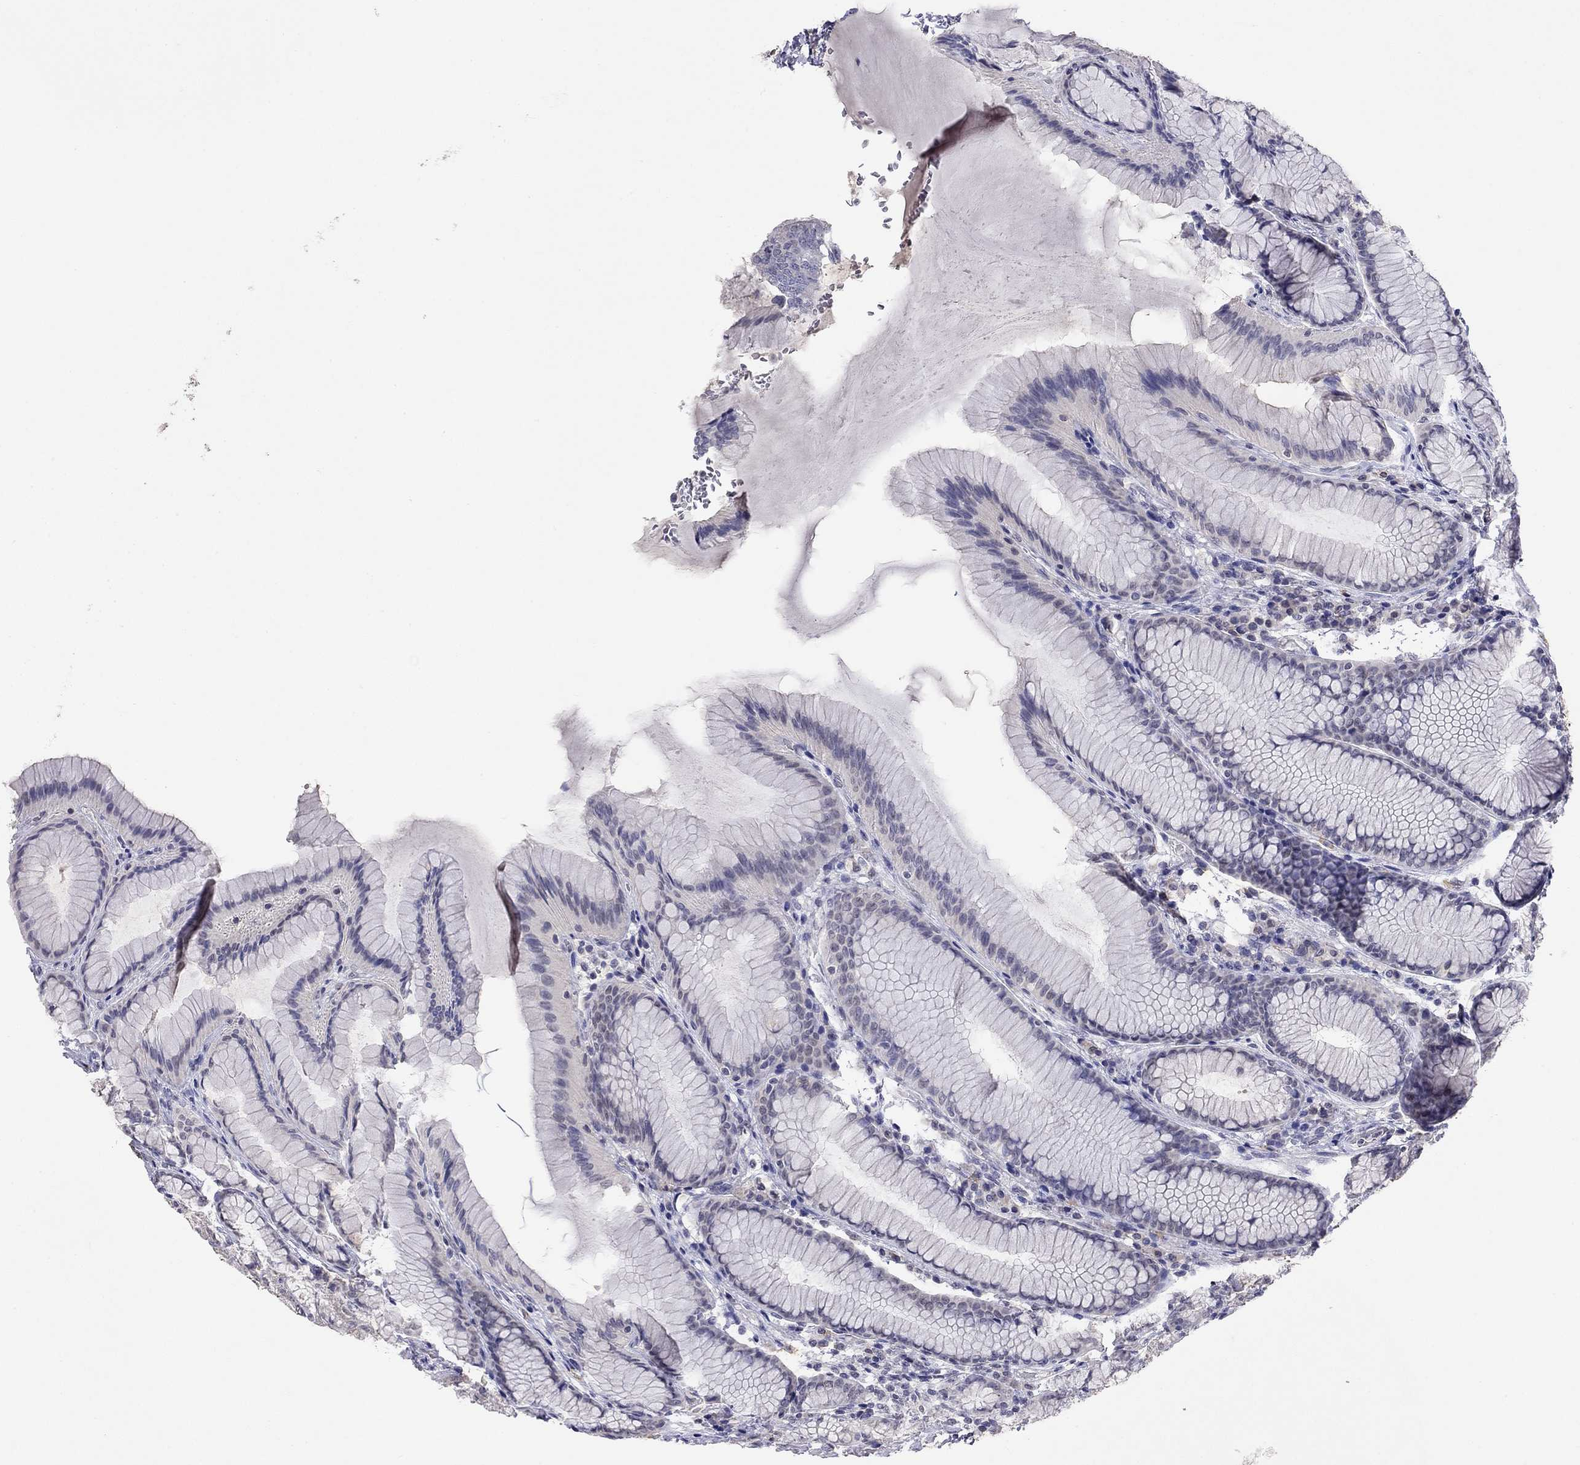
{"staining": {"intensity": "moderate", "quantity": "<25%", "location": "cytoplasmic/membranous"}, "tissue": "stomach", "cell_type": "Glandular cells", "image_type": "normal", "snomed": [{"axis": "morphology", "description": "Normal tissue, NOS"}, {"axis": "morphology", "description": "Adenocarcinoma, NOS"}, {"axis": "topography", "description": "Stomach"}], "caption": "A photomicrograph showing moderate cytoplasmic/membranous positivity in about <25% of glandular cells in benign stomach, as visualized by brown immunohistochemical staining.", "gene": "WNK3", "patient": {"sex": "female", "age": 79}}